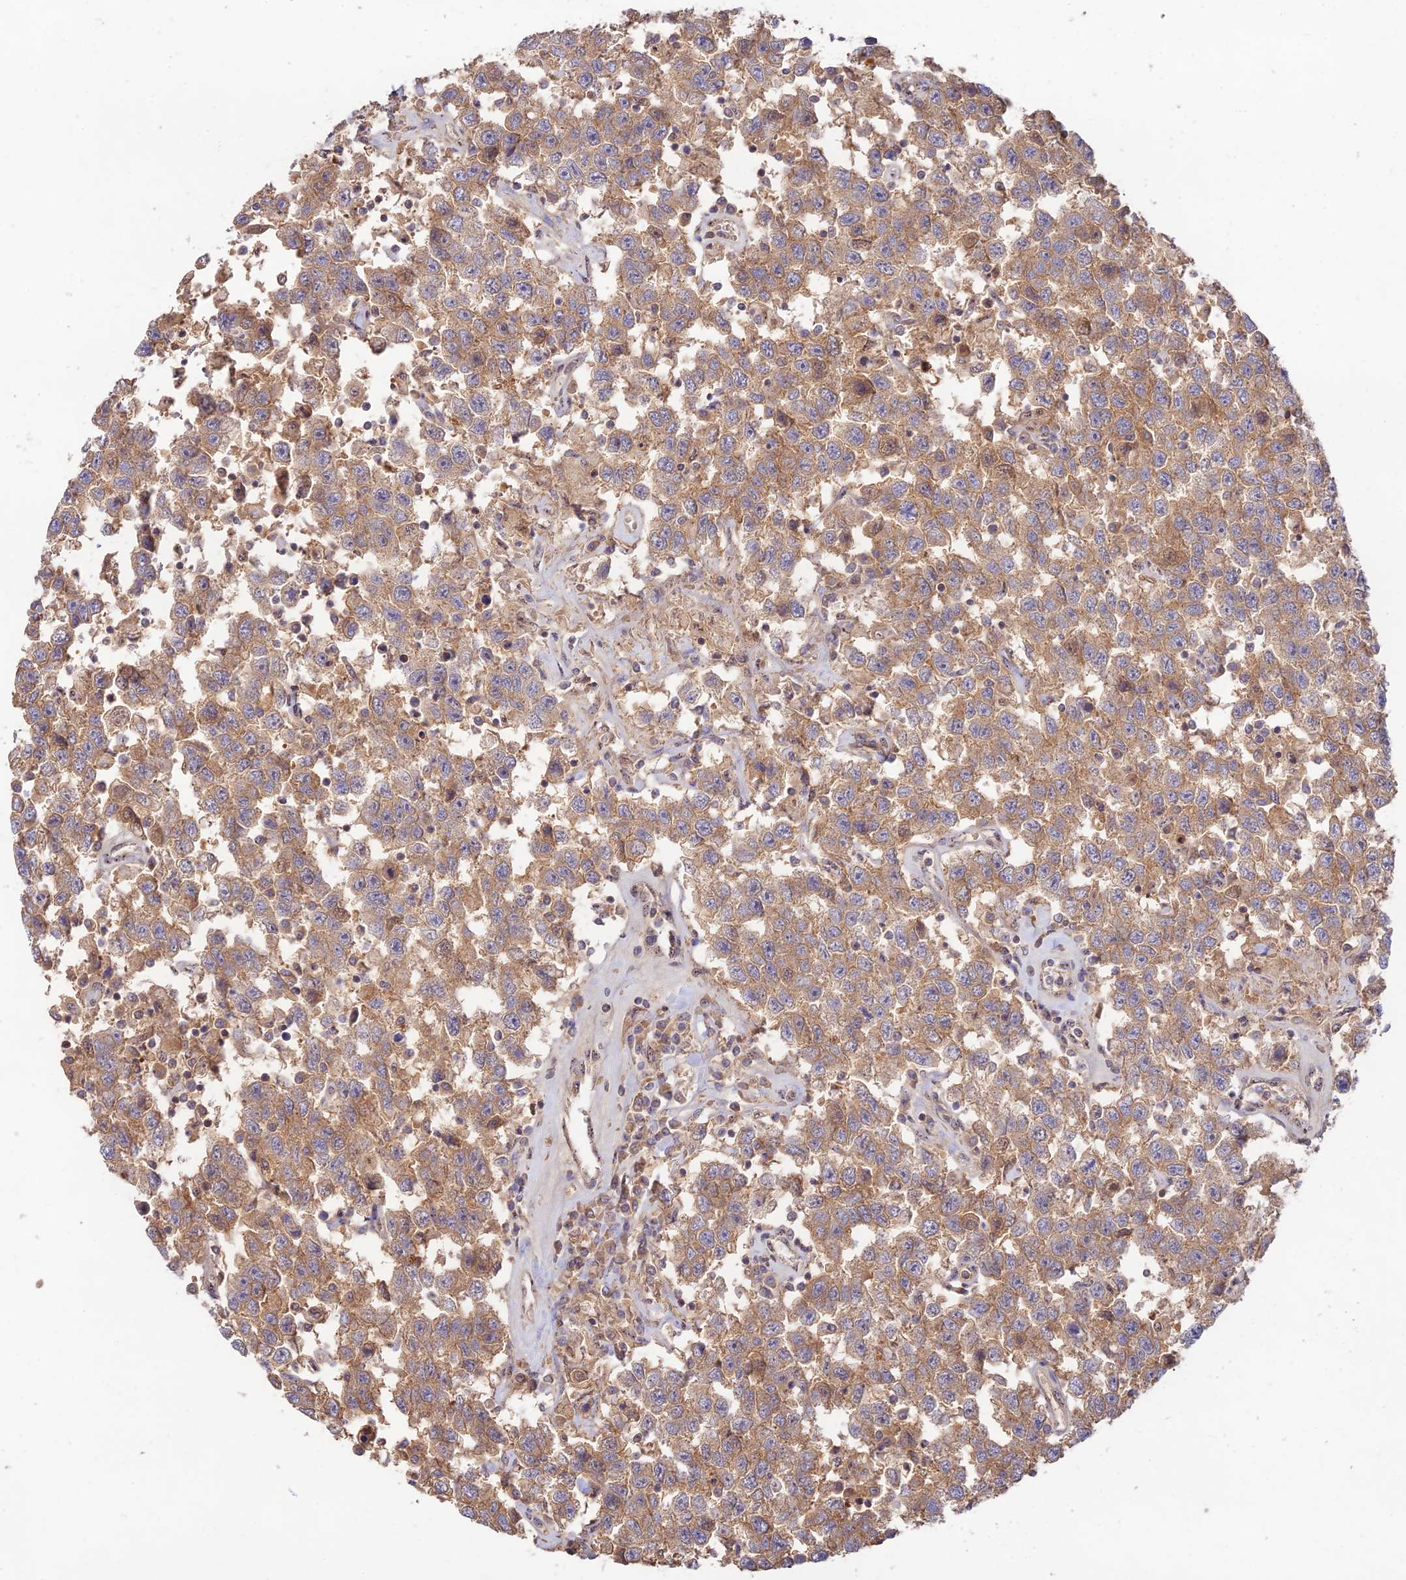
{"staining": {"intensity": "moderate", "quantity": ">75%", "location": "cytoplasmic/membranous"}, "tissue": "testis cancer", "cell_type": "Tumor cells", "image_type": "cancer", "snomed": [{"axis": "morphology", "description": "Seminoma, NOS"}, {"axis": "topography", "description": "Testis"}], "caption": "A high-resolution histopathology image shows immunohistochemistry (IHC) staining of testis cancer (seminoma), which displays moderate cytoplasmic/membranous staining in about >75% of tumor cells. The staining was performed using DAB, with brown indicating positive protein expression. Nuclei are stained blue with hematoxylin.", "gene": "CLCF1", "patient": {"sex": "male", "age": 41}}